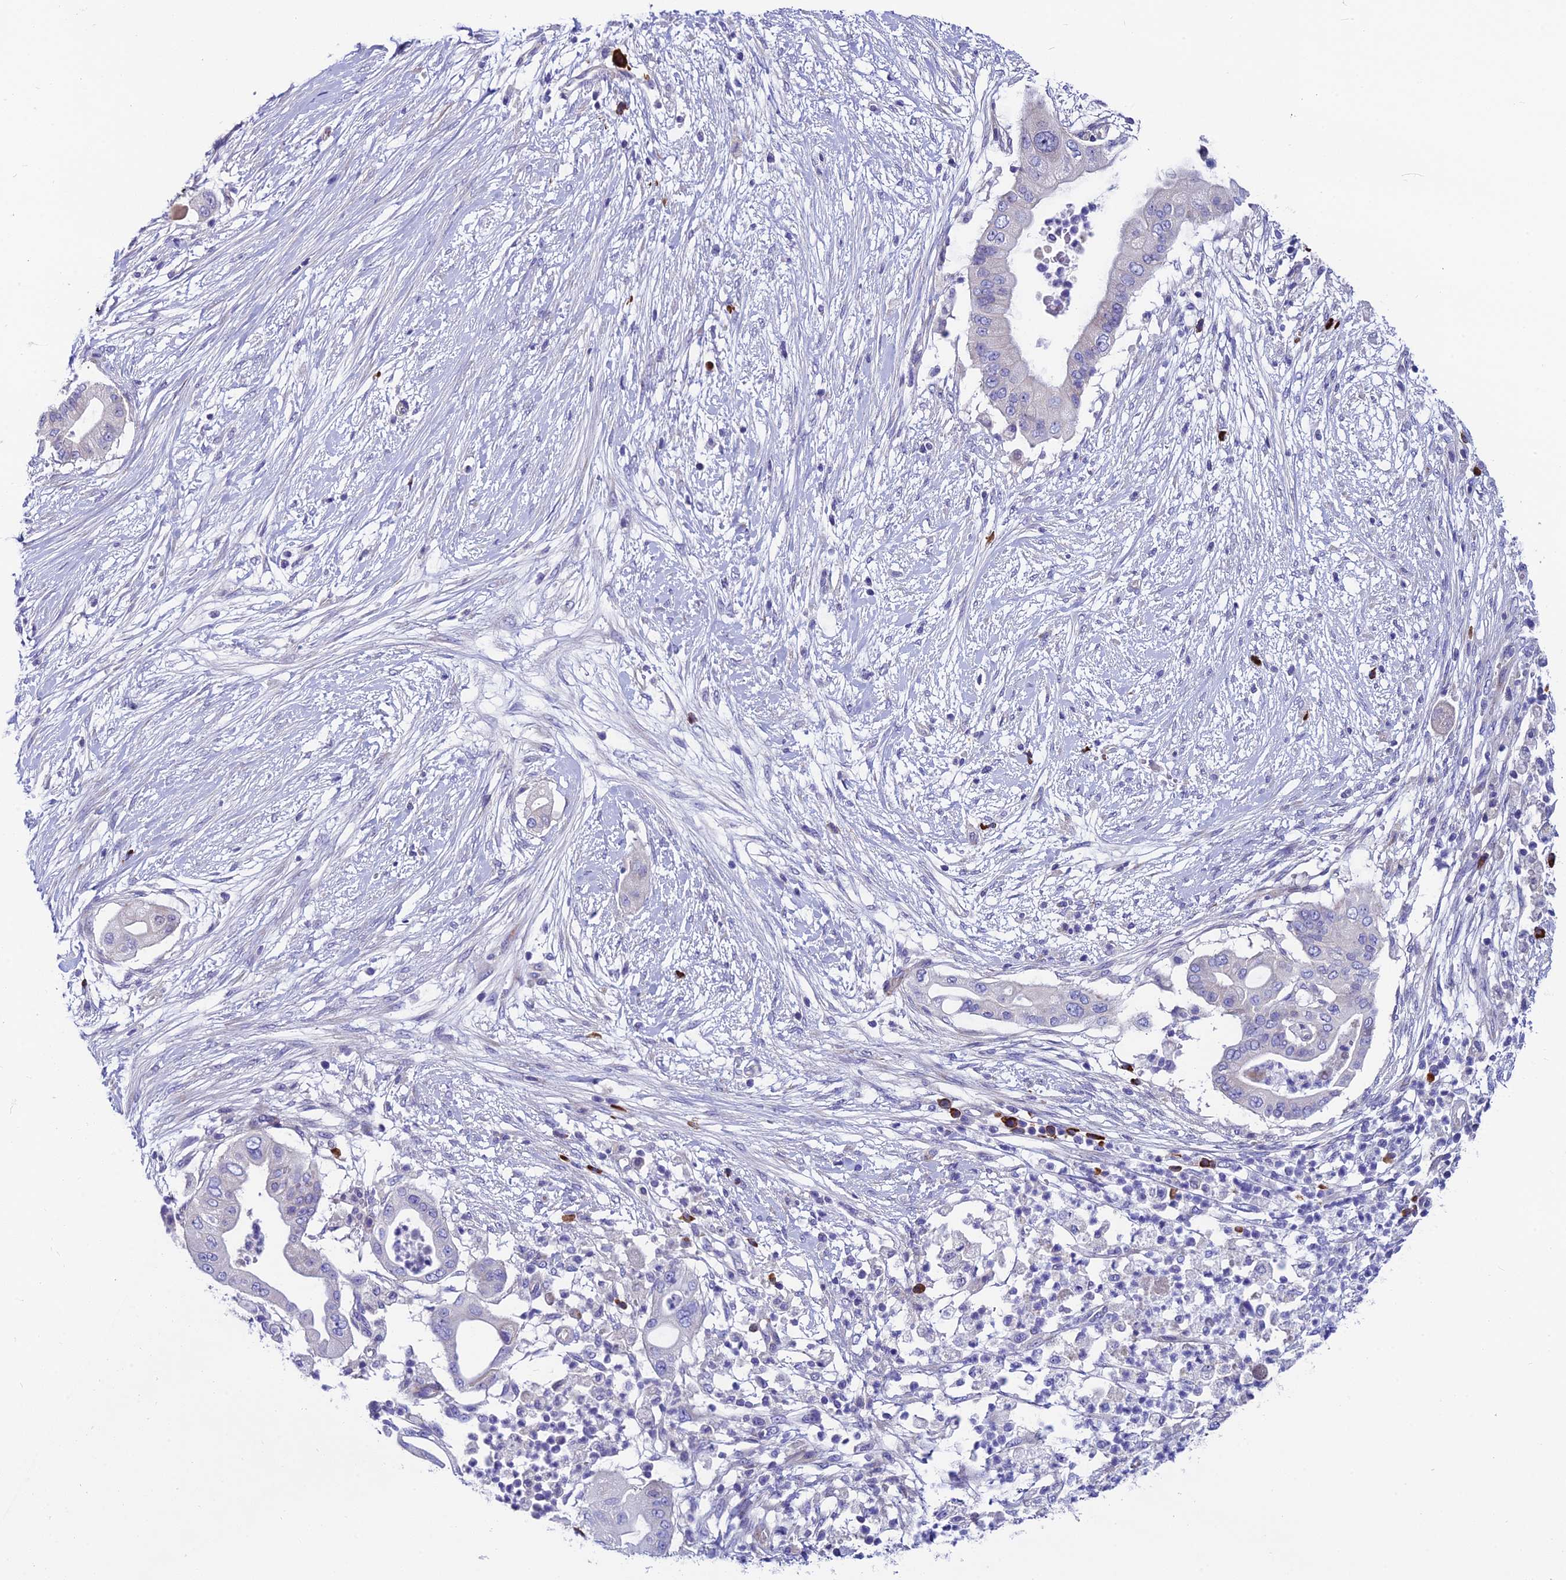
{"staining": {"intensity": "negative", "quantity": "none", "location": "none"}, "tissue": "pancreatic cancer", "cell_type": "Tumor cells", "image_type": "cancer", "snomed": [{"axis": "morphology", "description": "Adenocarcinoma, NOS"}, {"axis": "topography", "description": "Pancreas"}], "caption": "Immunohistochemistry (IHC) histopathology image of neoplastic tissue: adenocarcinoma (pancreatic) stained with DAB (3,3'-diaminobenzidine) reveals no significant protein positivity in tumor cells.", "gene": "MACIR", "patient": {"sex": "male", "age": 68}}